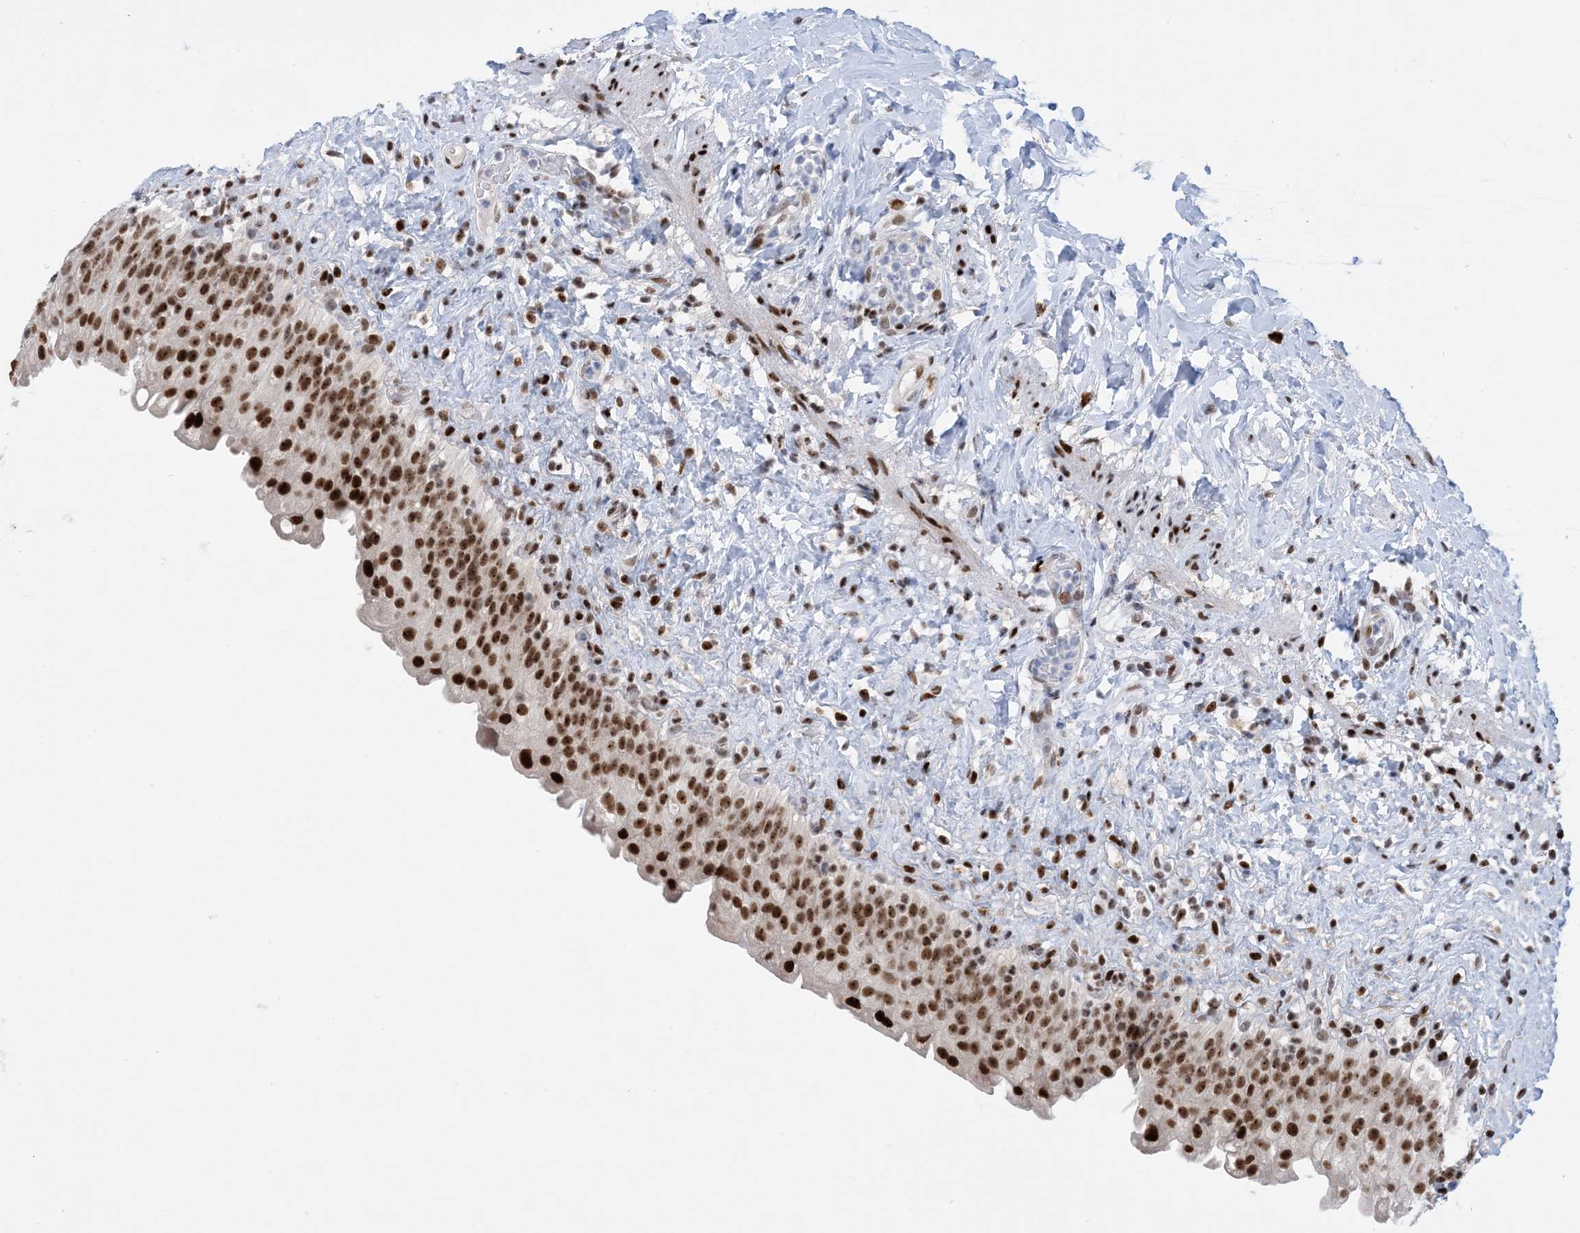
{"staining": {"intensity": "strong", "quantity": ">75%", "location": "nuclear"}, "tissue": "urinary bladder", "cell_type": "Urothelial cells", "image_type": "normal", "snomed": [{"axis": "morphology", "description": "Normal tissue, NOS"}, {"axis": "topography", "description": "Urinary bladder"}], "caption": "Protein staining of unremarkable urinary bladder demonstrates strong nuclear staining in about >75% of urothelial cells.", "gene": "TSPYL1", "patient": {"sex": "female", "age": 27}}